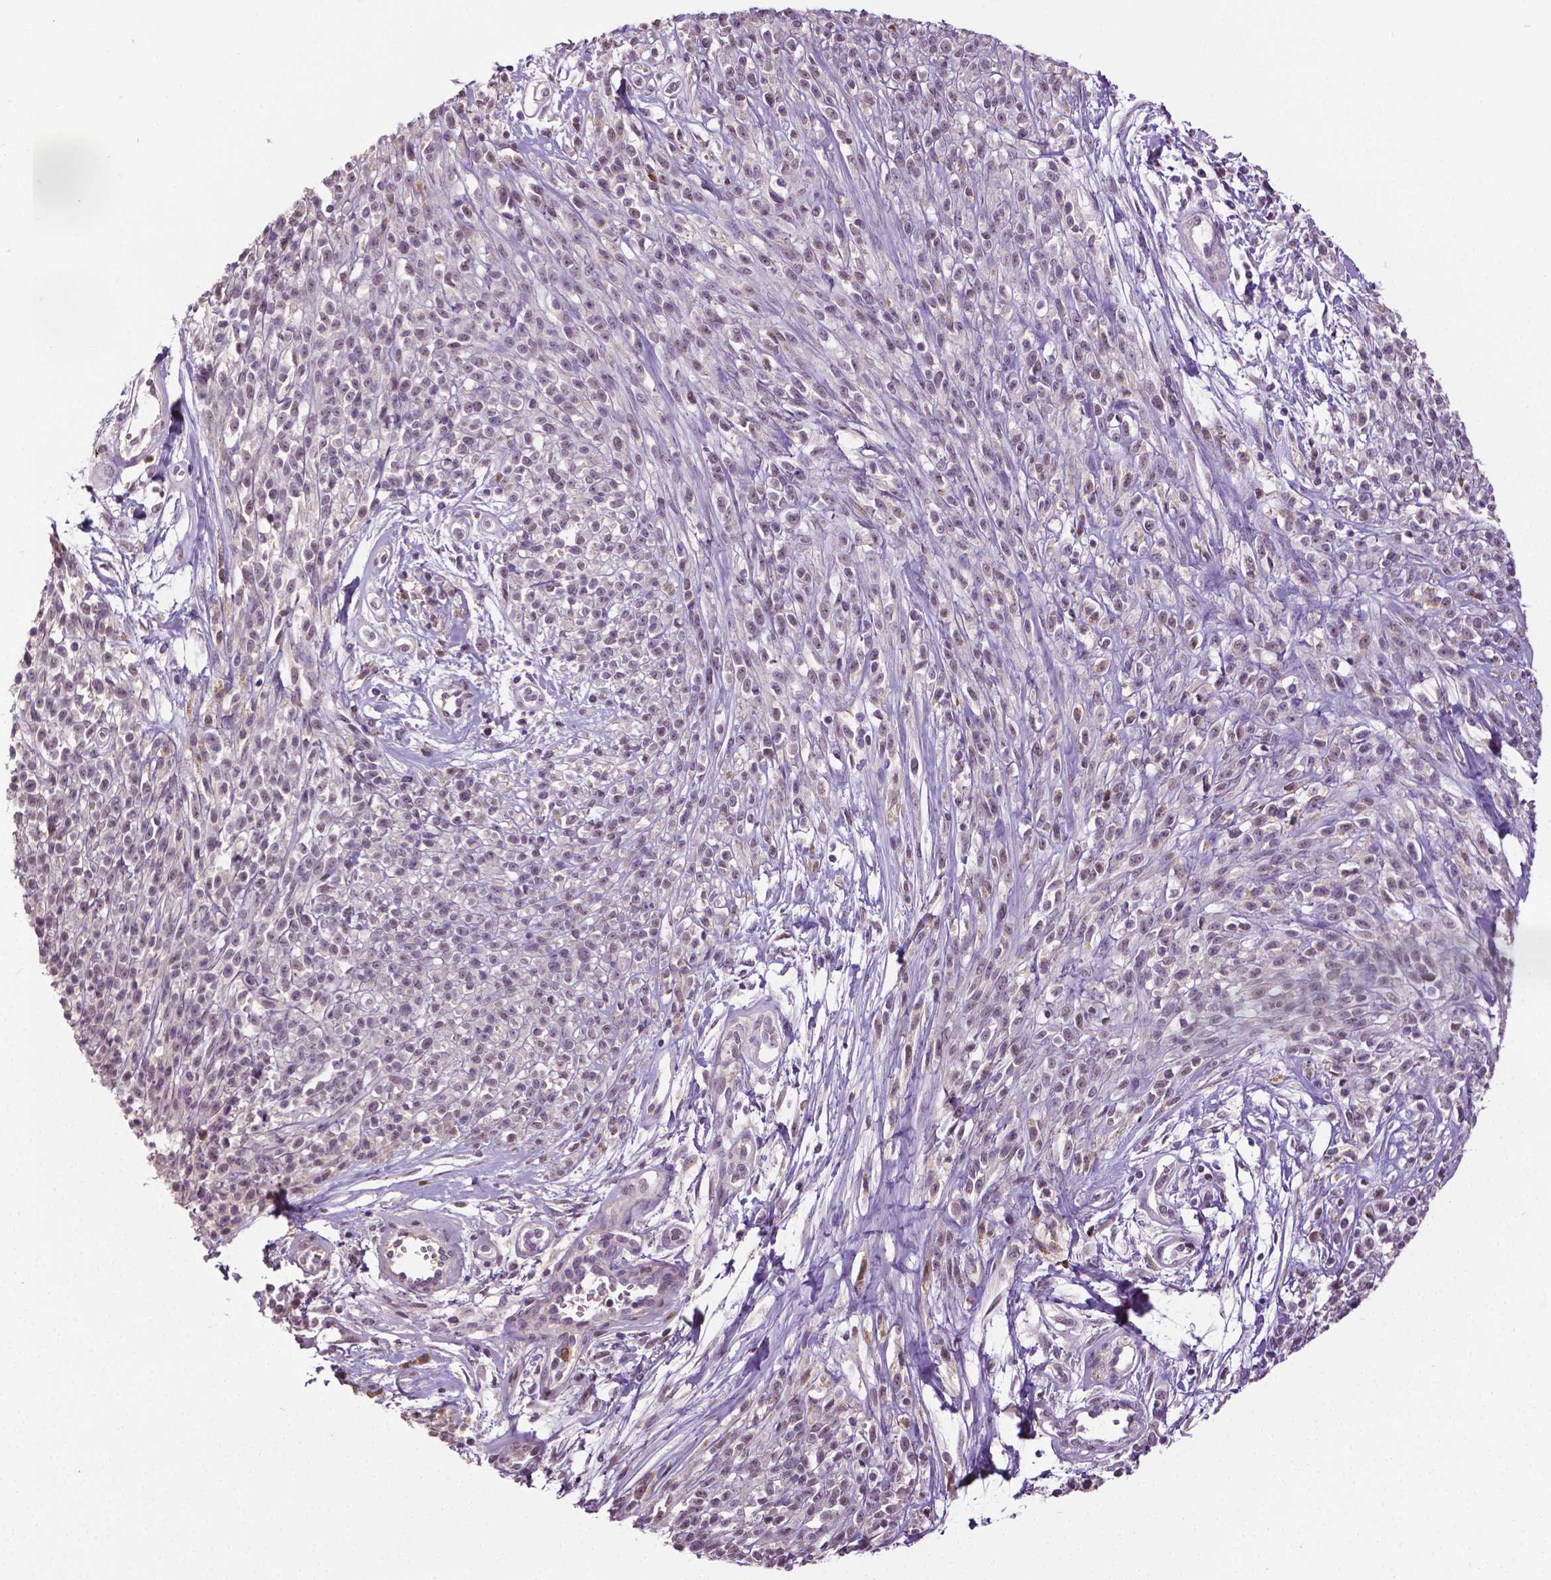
{"staining": {"intensity": "negative", "quantity": "none", "location": "none"}, "tissue": "melanoma", "cell_type": "Tumor cells", "image_type": "cancer", "snomed": [{"axis": "morphology", "description": "Malignant melanoma, NOS"}, {"axis": "topography", "description": "Skin"}, {"axis": "topography", "description": "Skin of trunk"}], "caption": "Tumor cells show no significant protein expression in malignant melanoma. (DAB IHC visualized using brightfield microscopy, high magnification).", "gene": "PTPN5", "patient": {"sex": "male", "age": 74}}